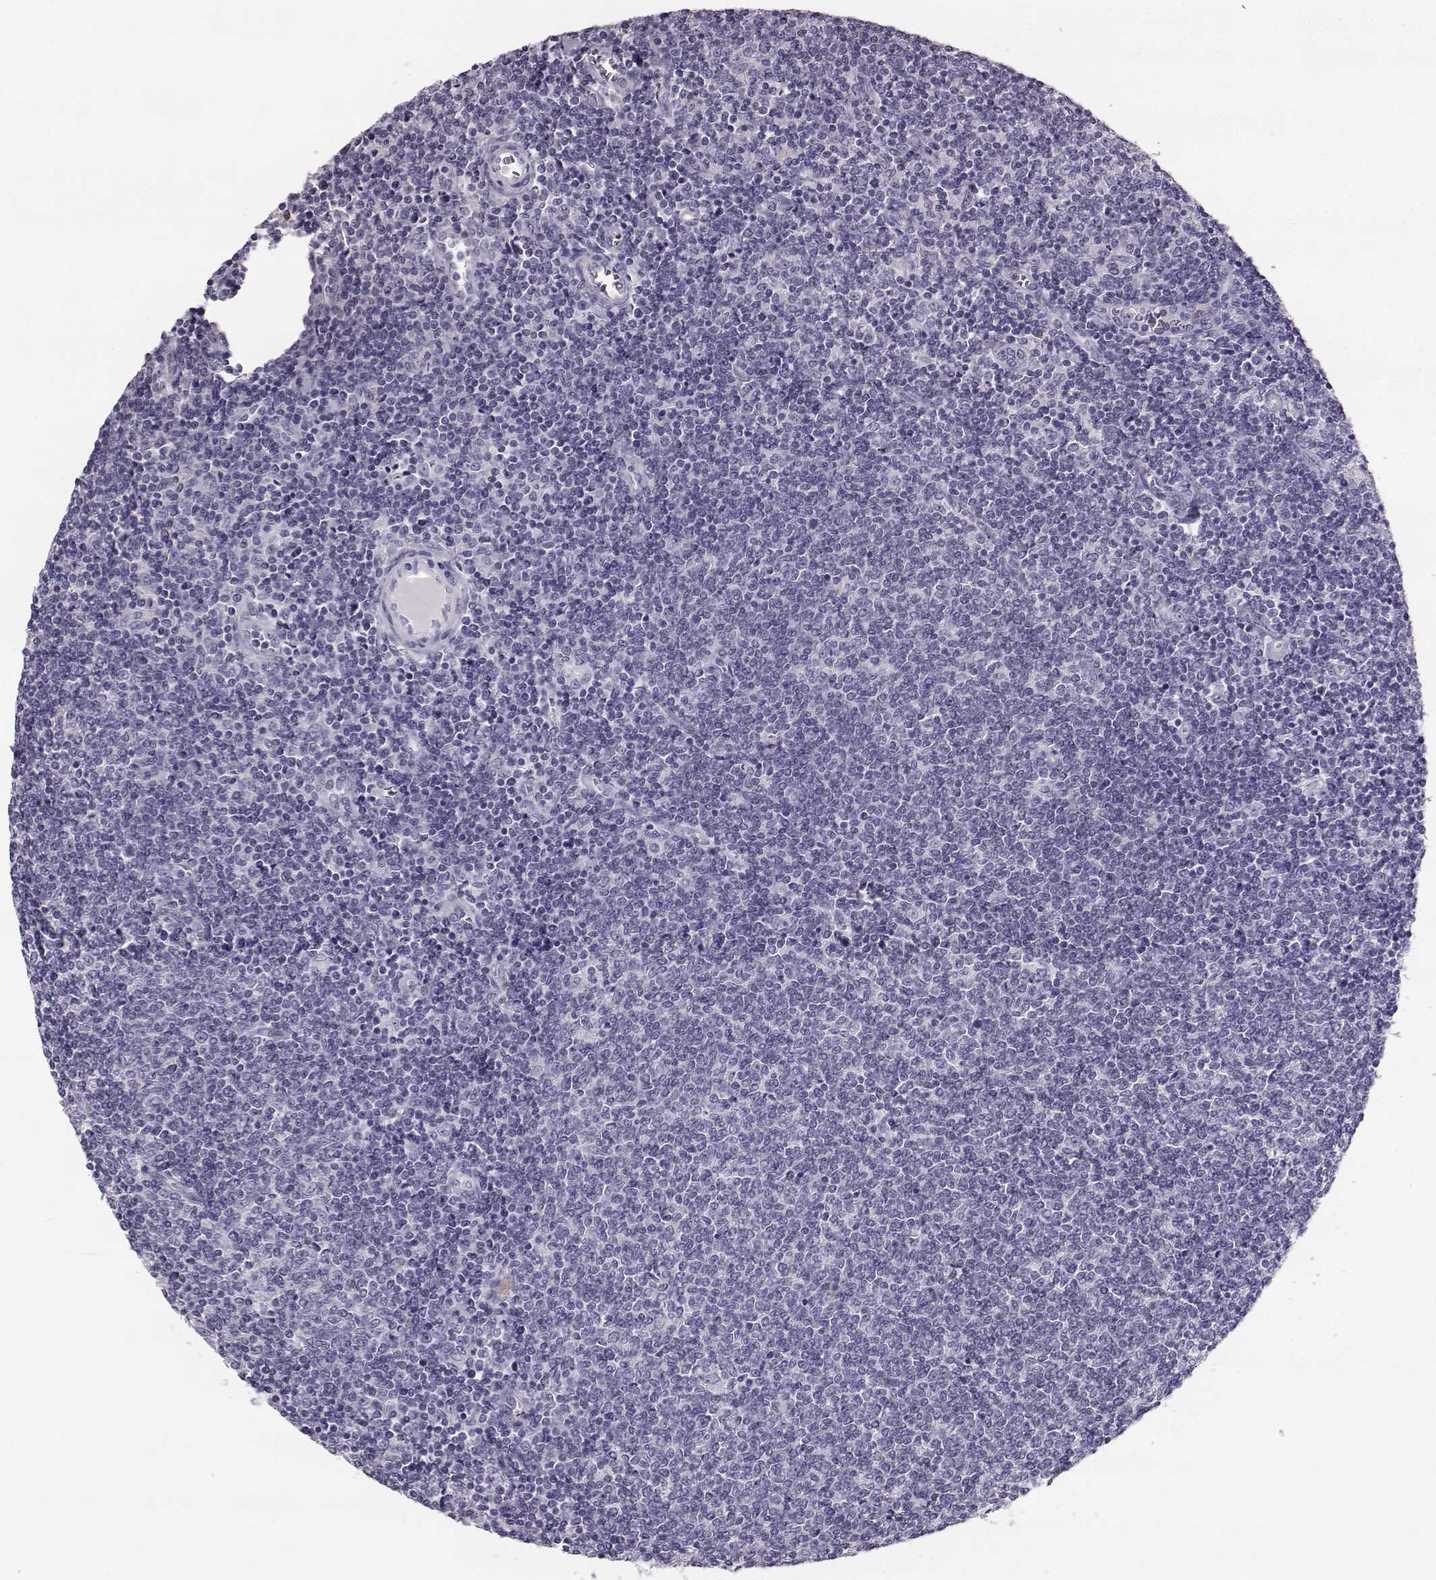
{"staining": {"intensity": "negative", "quantity": "none", "location": "none"}, "tissue": "lymphoma", "cell_type": "Tumor cells", "image_type": "cancer", "snomed": [{"axis": "morphology", "description": "Malignant lymphoma, non-Hodgkin's type, Low grade"}, {"axis": "topography", "description": "Lymph node"}], "caption": "High power microscopy image of an immunohistochemistry (IHC) histopathology image of malignant lymphoma, non-Hodgkin's type (low-grade), revealing no significant expression in tumor cells.", "gene": "NPTXR", "patient": {"sex": "male", "age": 52}}